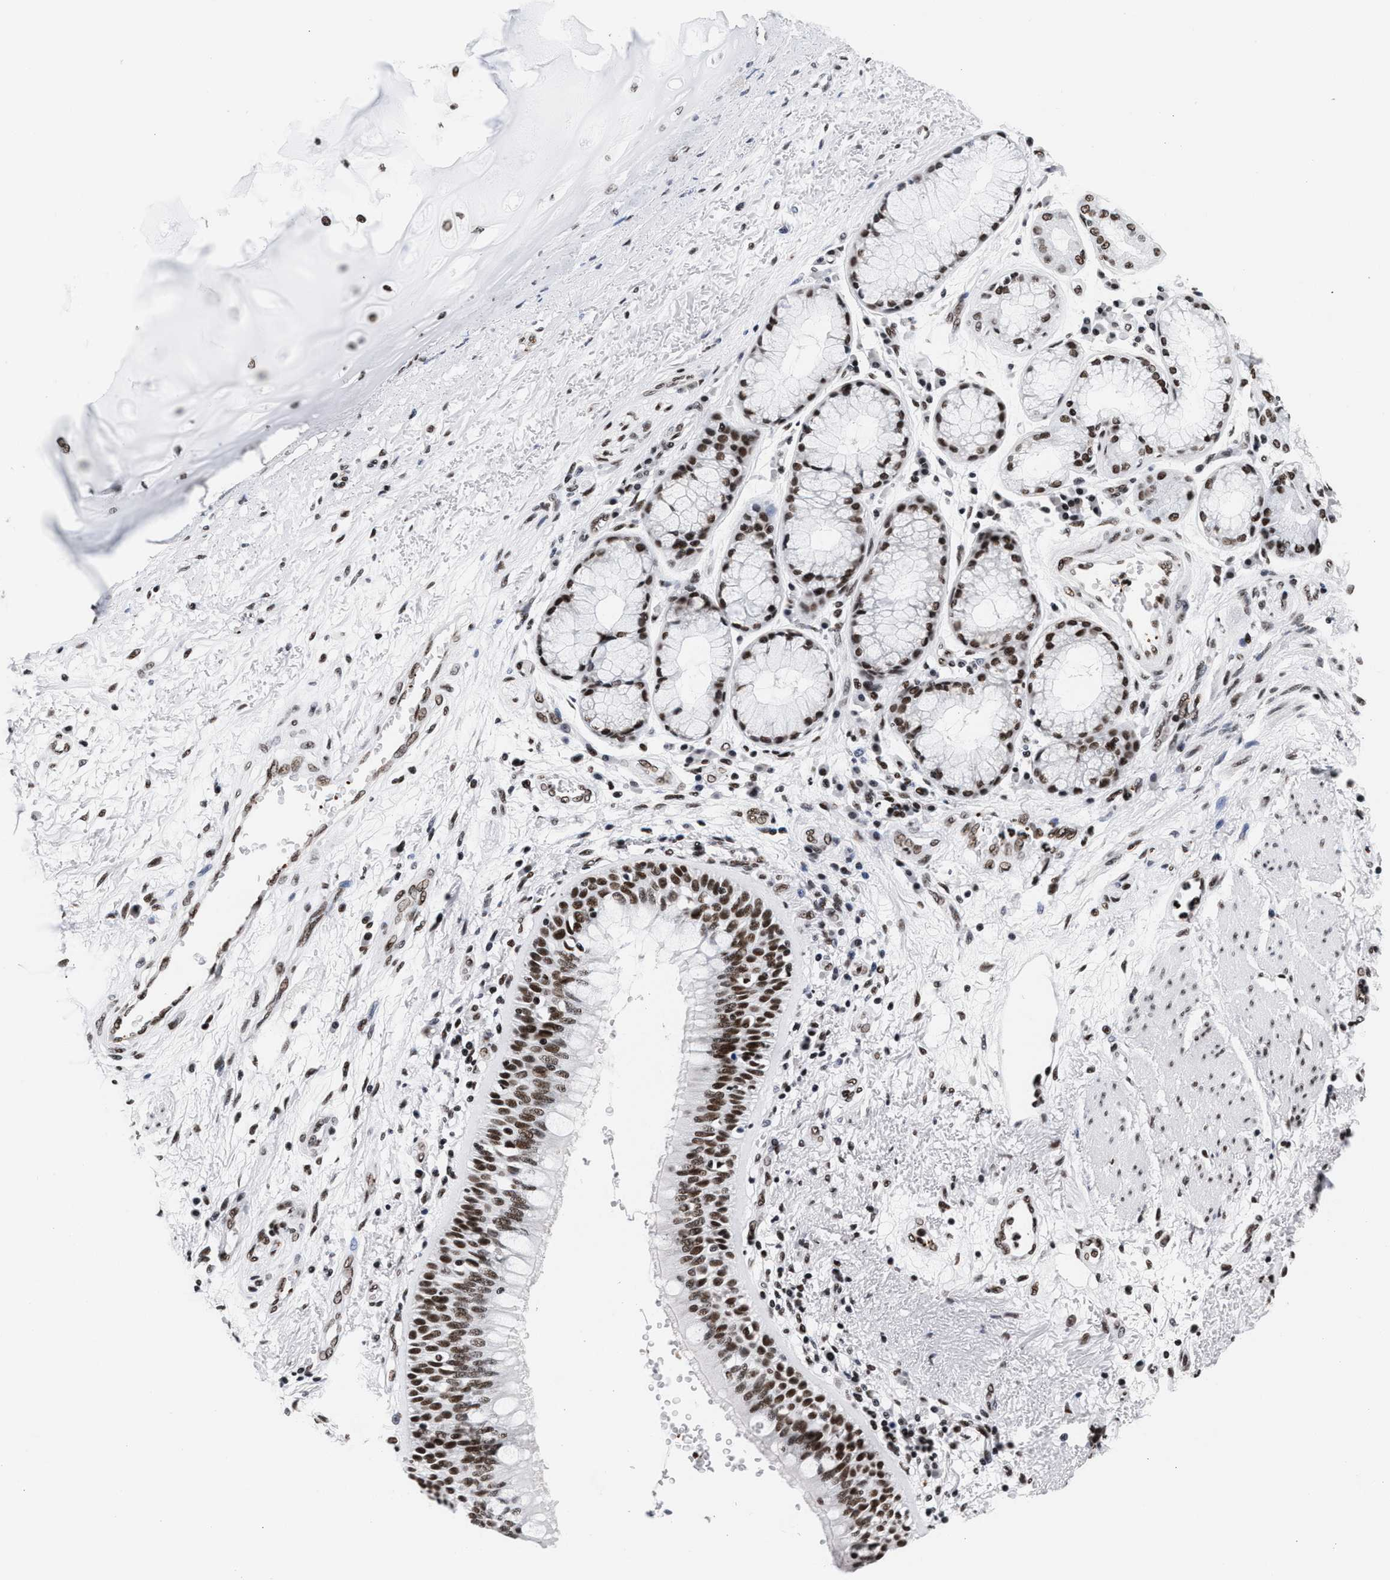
{"staining": {"intensity": "strong", "quantity": ">75%", "location": "nuclear"}, "tissue": "bronchus", "cell_type": "Respiratory epithelial cells", "image_type": "normal", "snomed": [{"axis": "morphology", "description": "Normal tissue, NOS"}, {"axis": "morphology", "description": "Adenocarcinoma, NOS"}, {"axis": "morphology", "description": "Adenocarcinoma, metastatic, NOS"}, {"axis": "topography", "description": "Lymph node"}, {"axis": "topography", "description": "Bronchus"}, {"axis": "topography", "description": "Lung"}], "caption": "Respiratory epithelial cells display strong nuclear staining in about >75% of cells in normal bronchus. (brown staining indicates protein expression, while blue staining denotes nuclei).", "gene": "RAD21", "patient": {"sex": "female", "age": 54}}